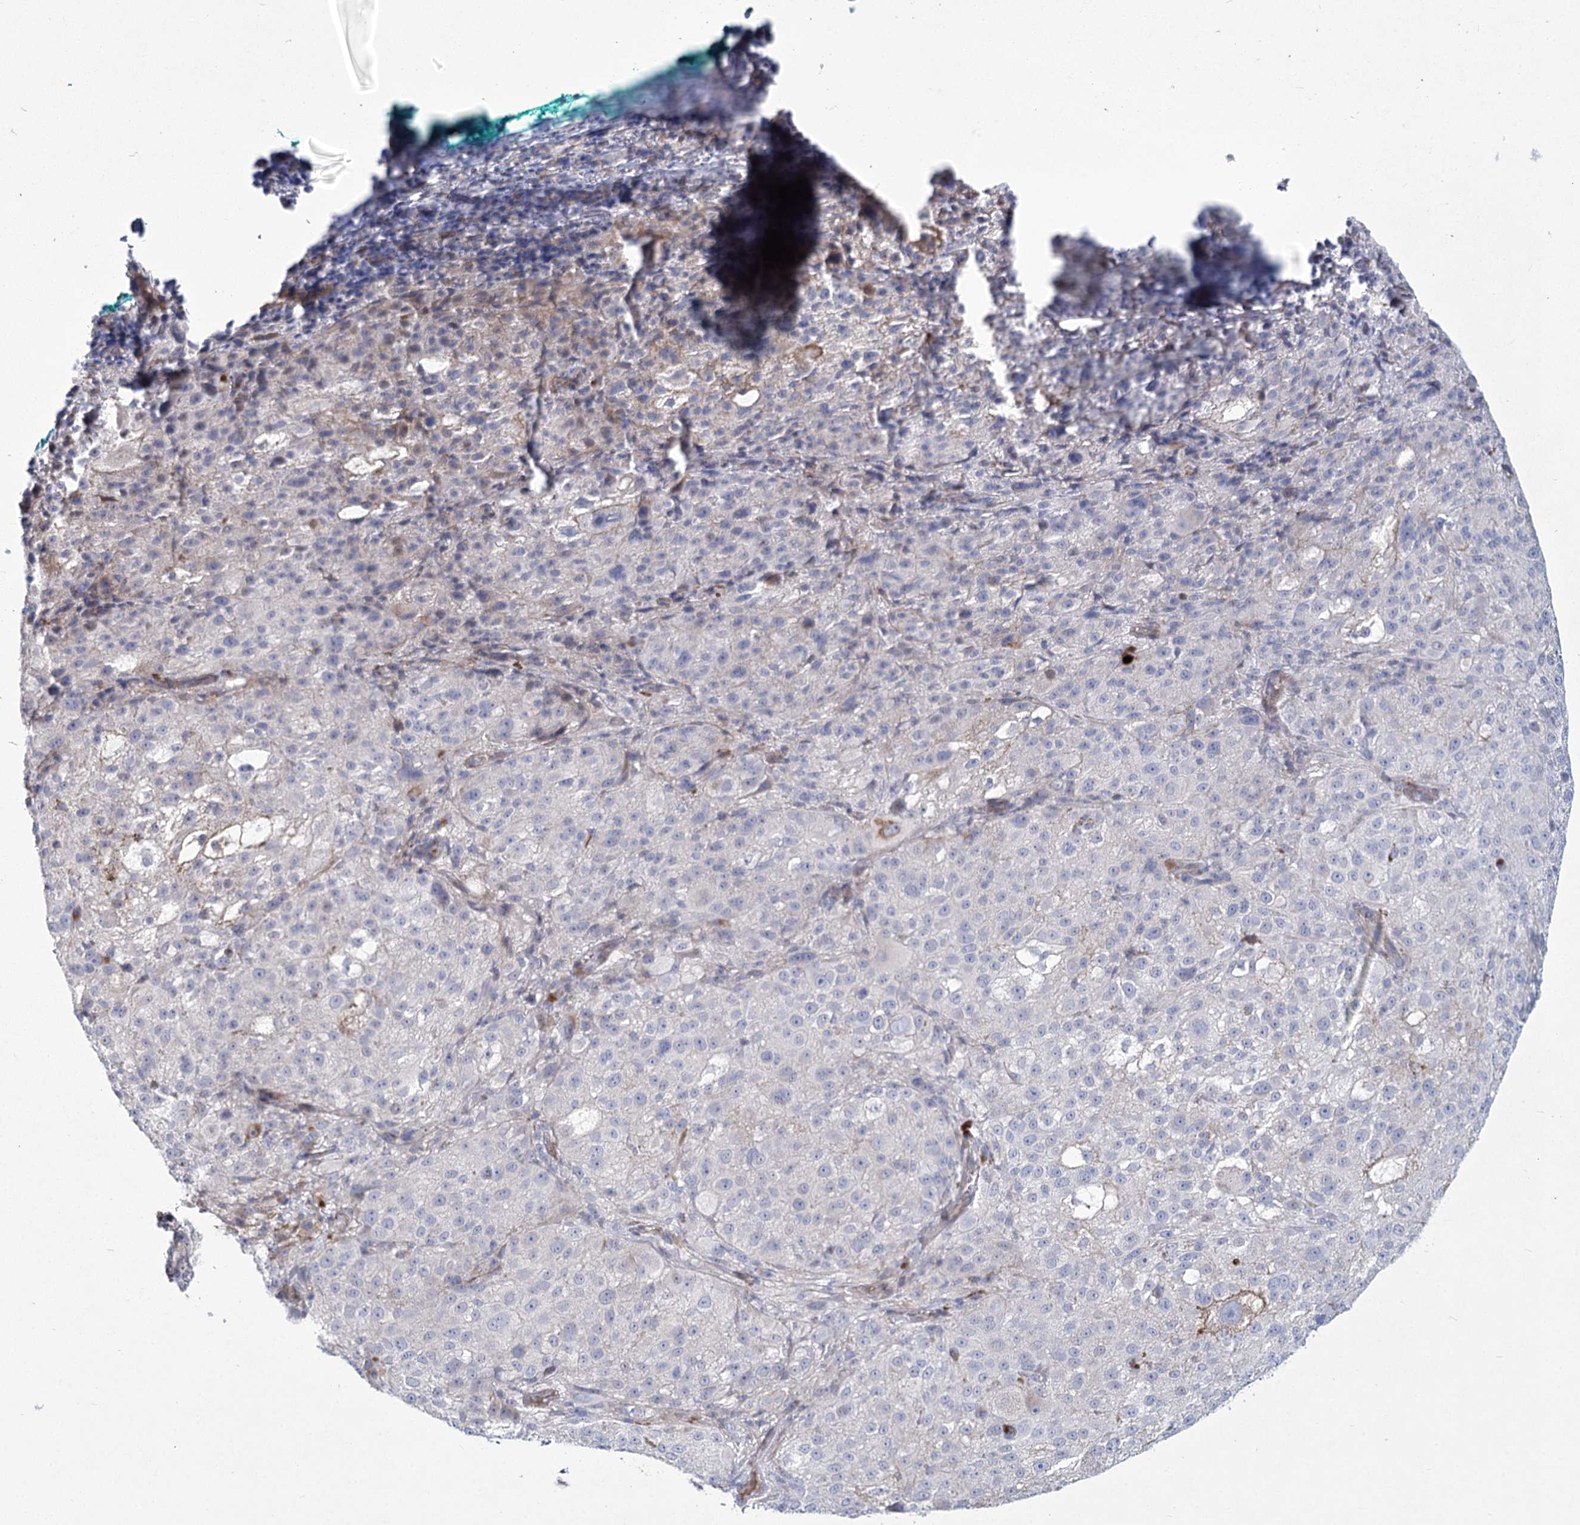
{"staining": {"intensity": "negative", "quantity": "none", "location": "none"}, "tissue": "melanoma", "cell_type": "Tumor cells", "image_type": "cancer", "snomed": [{"axis": "morphology", "description": "Necrosis, NOS"}, {"axis": "morphology", "description": "Malignant melanoma, NOS"}, {"axis": "topography", "description": "Skin"}], "caption": "Tumor cells are negative for protein expression in human melanoma.", "gene": "ME3", "patient": {"sex": "female", "age": 87}}